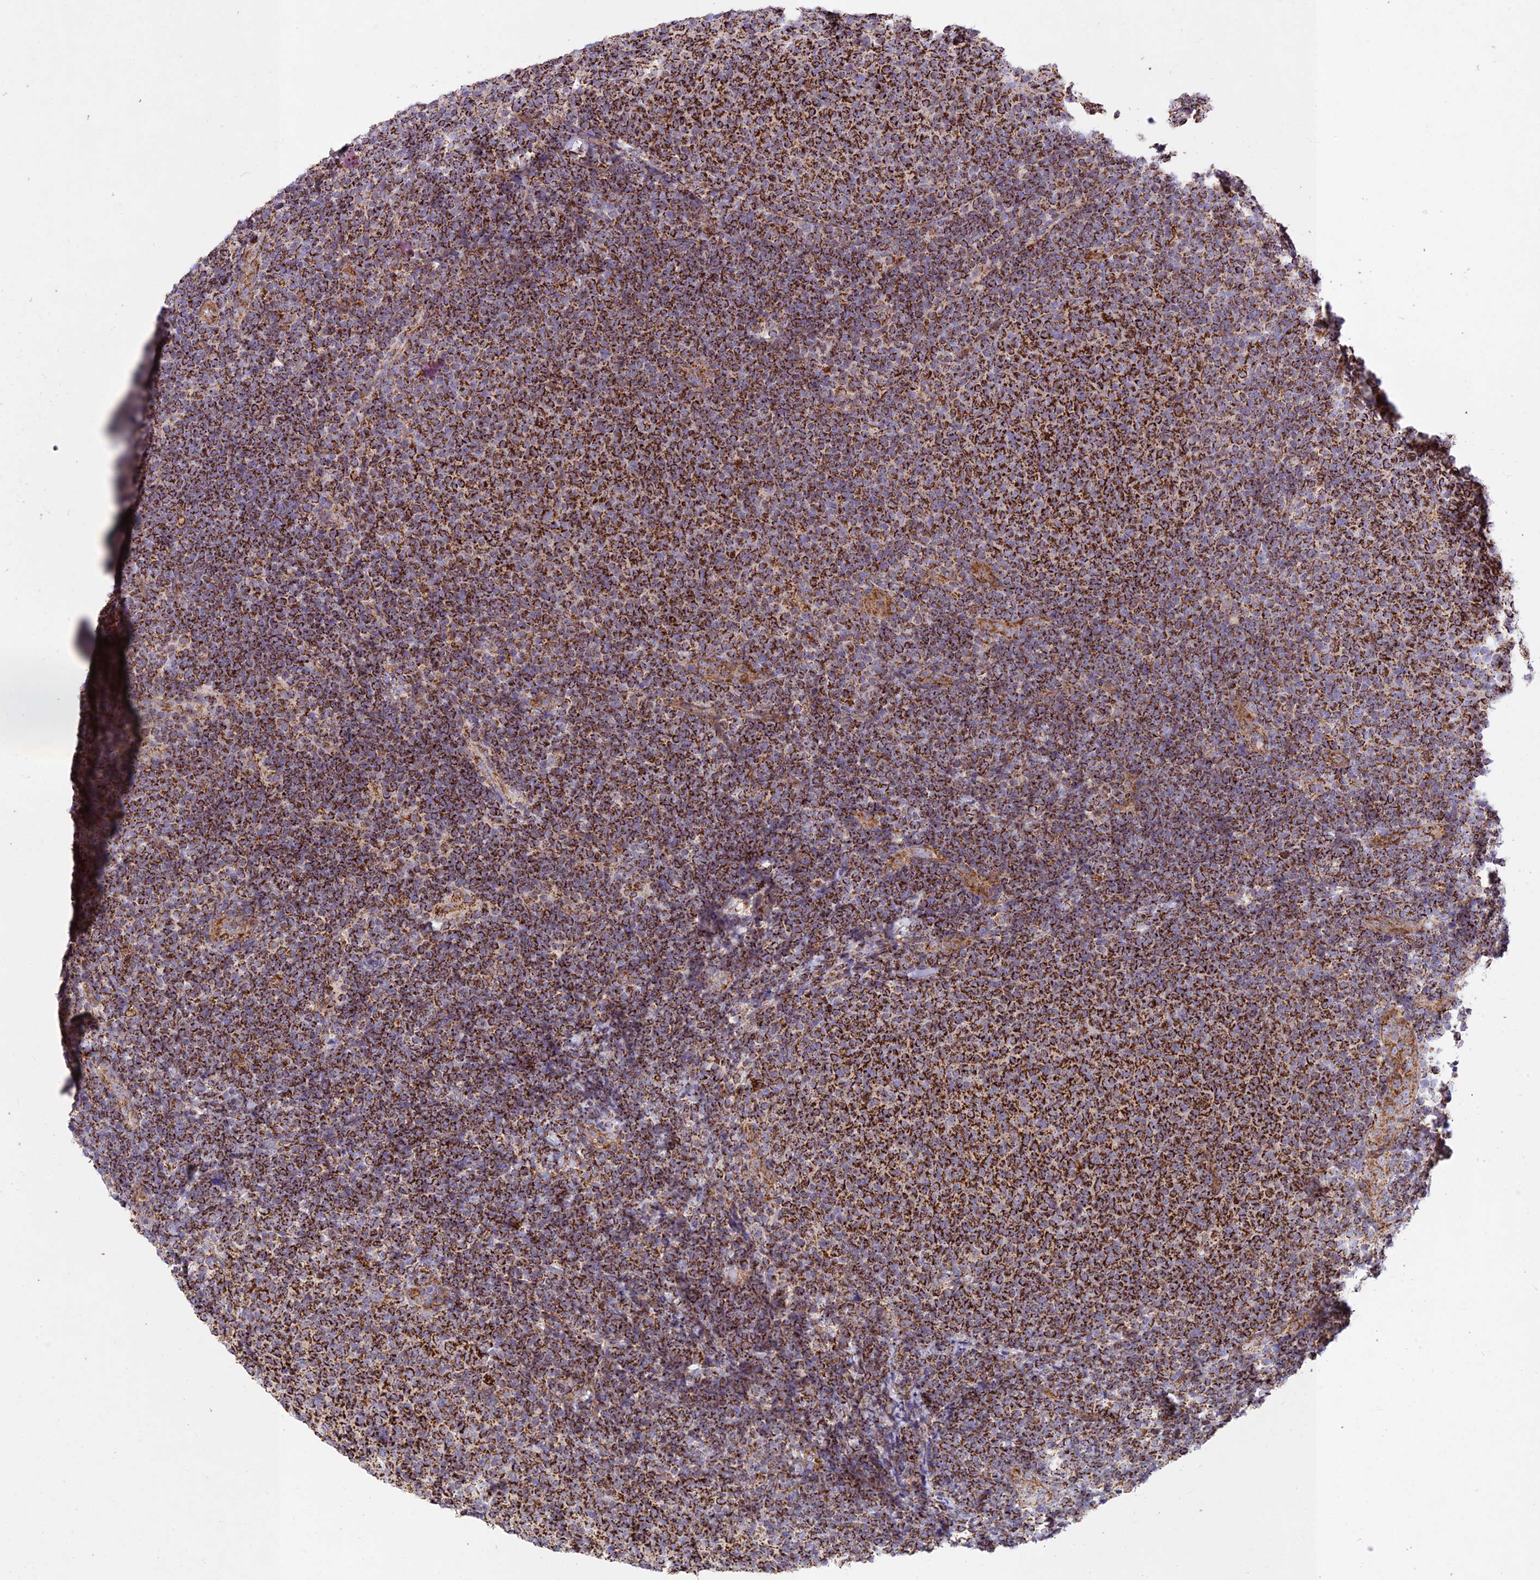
{"staining": {"intensity": "strong", "quantity": ">75%", "location": "cytoplasmic/membranous"}, "tissue": "lymphoma", "cell_type": "Tumor cells", "image_type": "cancer", "snomed": [{"axis": "morphology", "description": "Malignant lymphoma, non-Hodgkin's type, Low grade"}, {"axis": "topography", "description": "Lymph node"}], "caption": "DAB immunohistochemical staining of malignant lymphoma, non-Hodgkin's type (low-grade) displays strong cytoplasmic/membranous protein expression in about >75% of tumor cells. Immunohistochemistry (ihc) stains the protein in brown and the nuclei are stained blue.", "gene": "KHDC3L", "patient": {"sex": "male", "age": 66}}